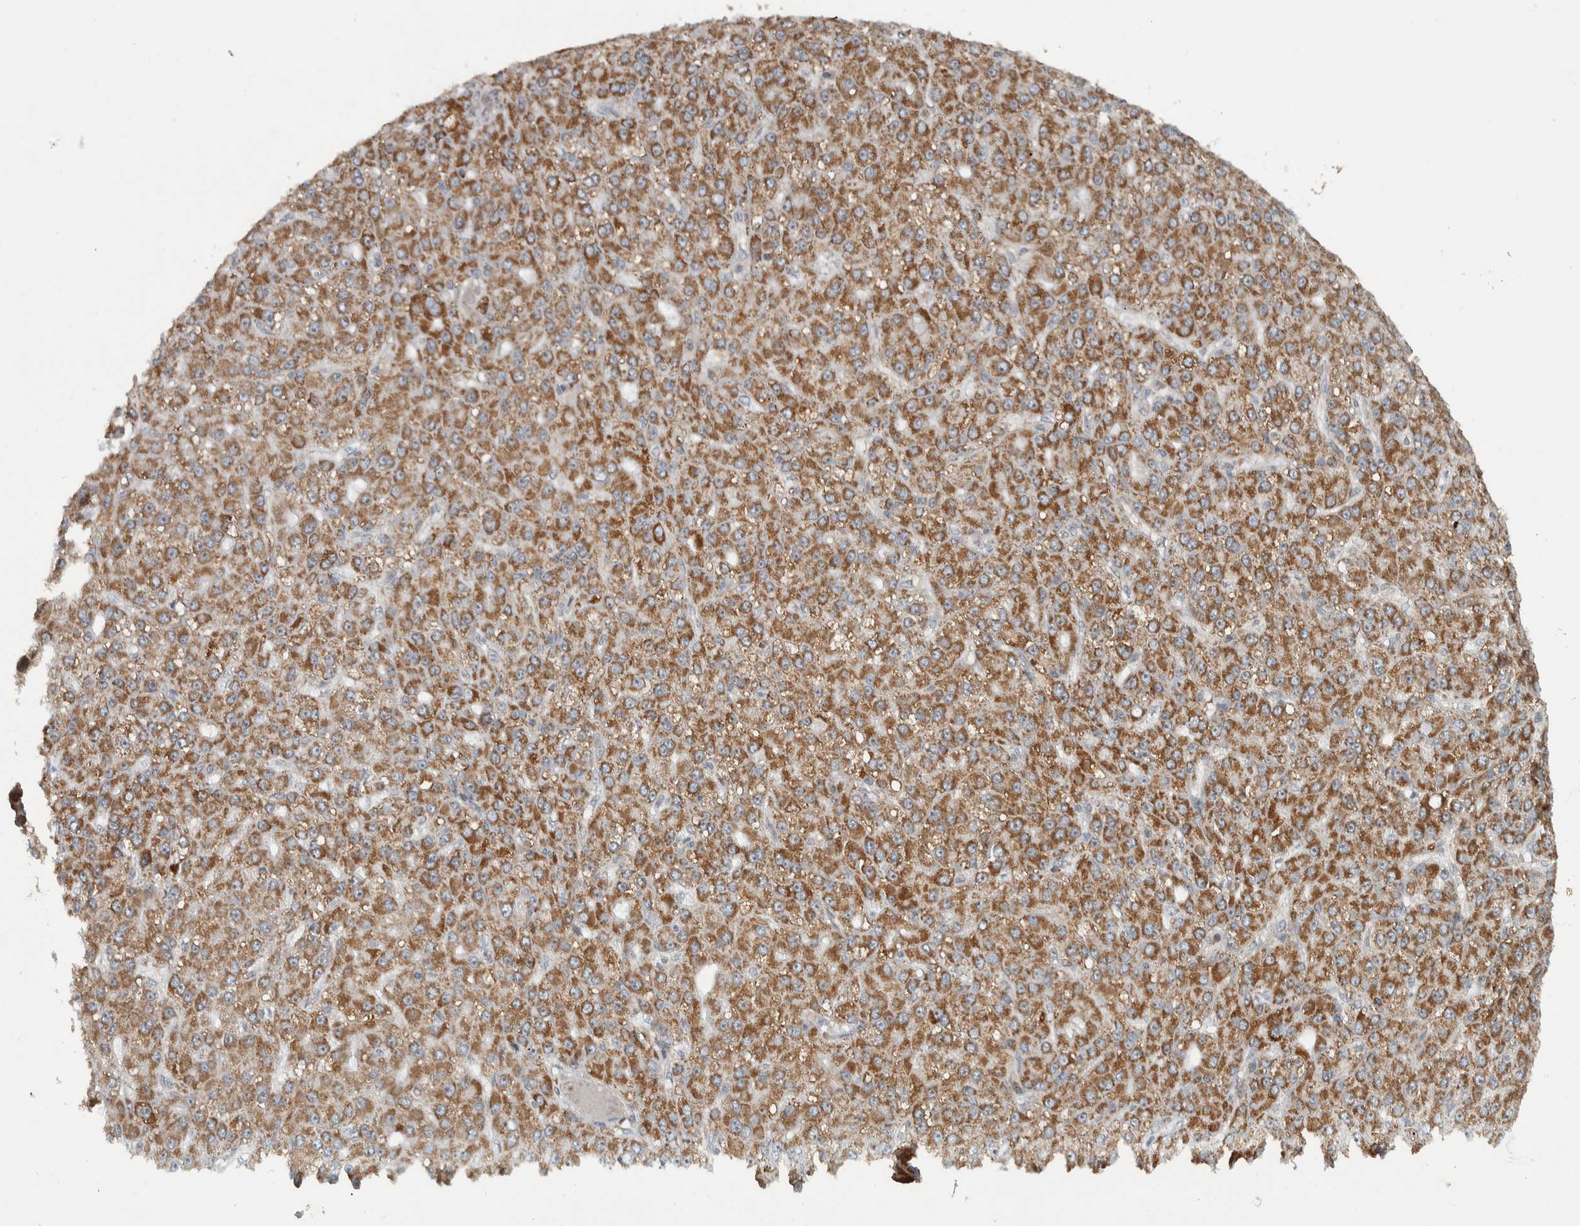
{"staining": {"intensity": "moderate", "quantity": ">75%", "location": "cytoplasmic/membranous"}, "tissue": "liver cancer", "cell_type": "Tumor cells", "image_type": "cancer", "snomed": [{"axis": "morphology", "description": "Carcinoma, Hepatocellular, NOS"}, {"axis": "topography", "description": "Liver"}], "caption": "Liver hepatocellular carcinoma stained with a protein marker displays moderate staining in tumor cells.", "gene": "PPM1K", "patient": {"sex": "male", "age": 67}}